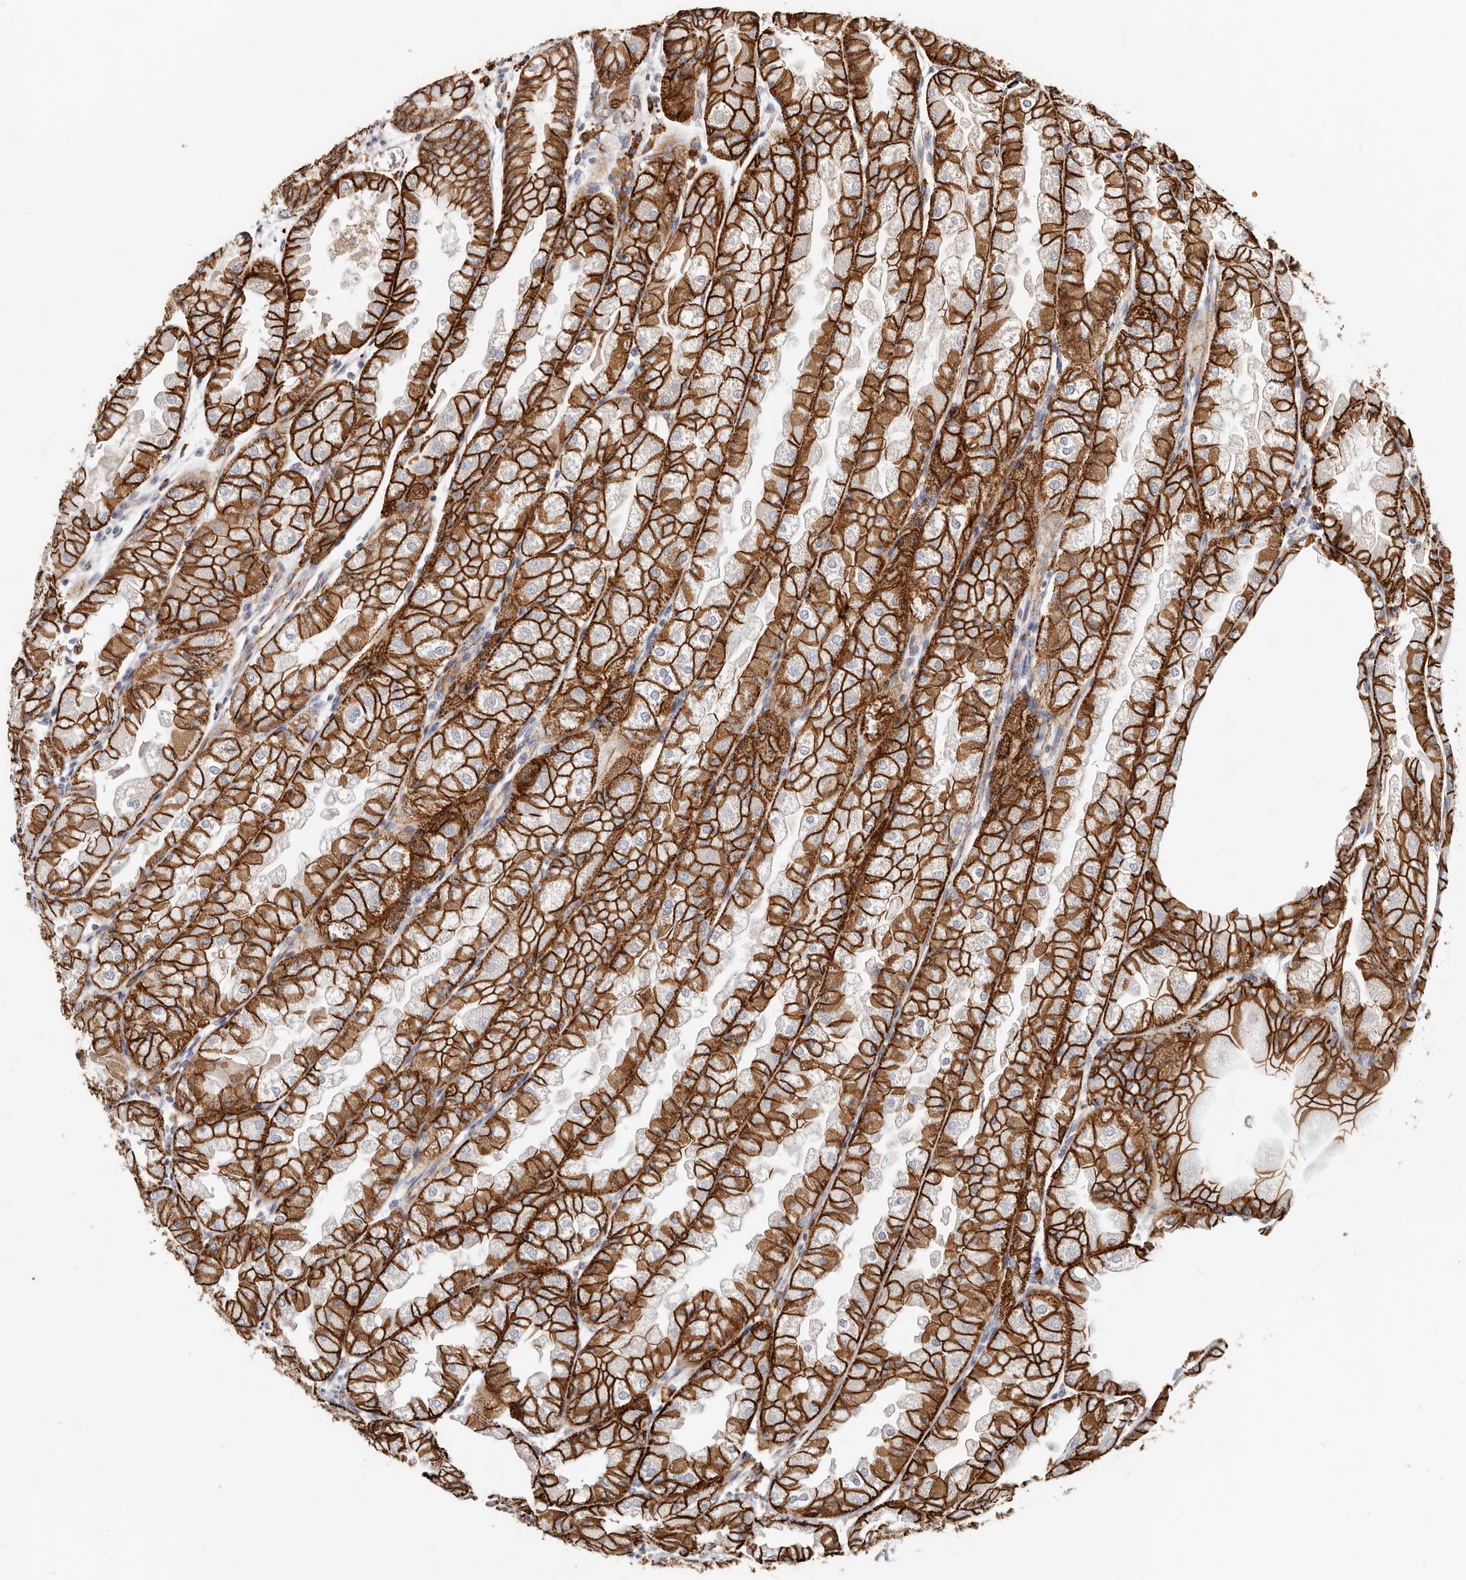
{"staining": {"intensity": "strong", "quantity": ">75%", "location": "cytoplasmic/membranous"}, "tissue": "stomach", "cell_type": "Glandular cells", "image_type": "normal", "snomed": [{"axis": "morphology", "description": "Normal tissue, NOS"}, {"axis": "topography", "description": "Stomach, upper"}], "caption": "Immunohistochemical staining of benign stomach demonstrates strong cytoplasmic/membranous protein staining in approximately >75% of glandular cells. The protein of interest is shown in brown color, while the nuclei are stained blue.", "gene": "CTNNB1", "patient": {"sex": "male", "age": 47}}